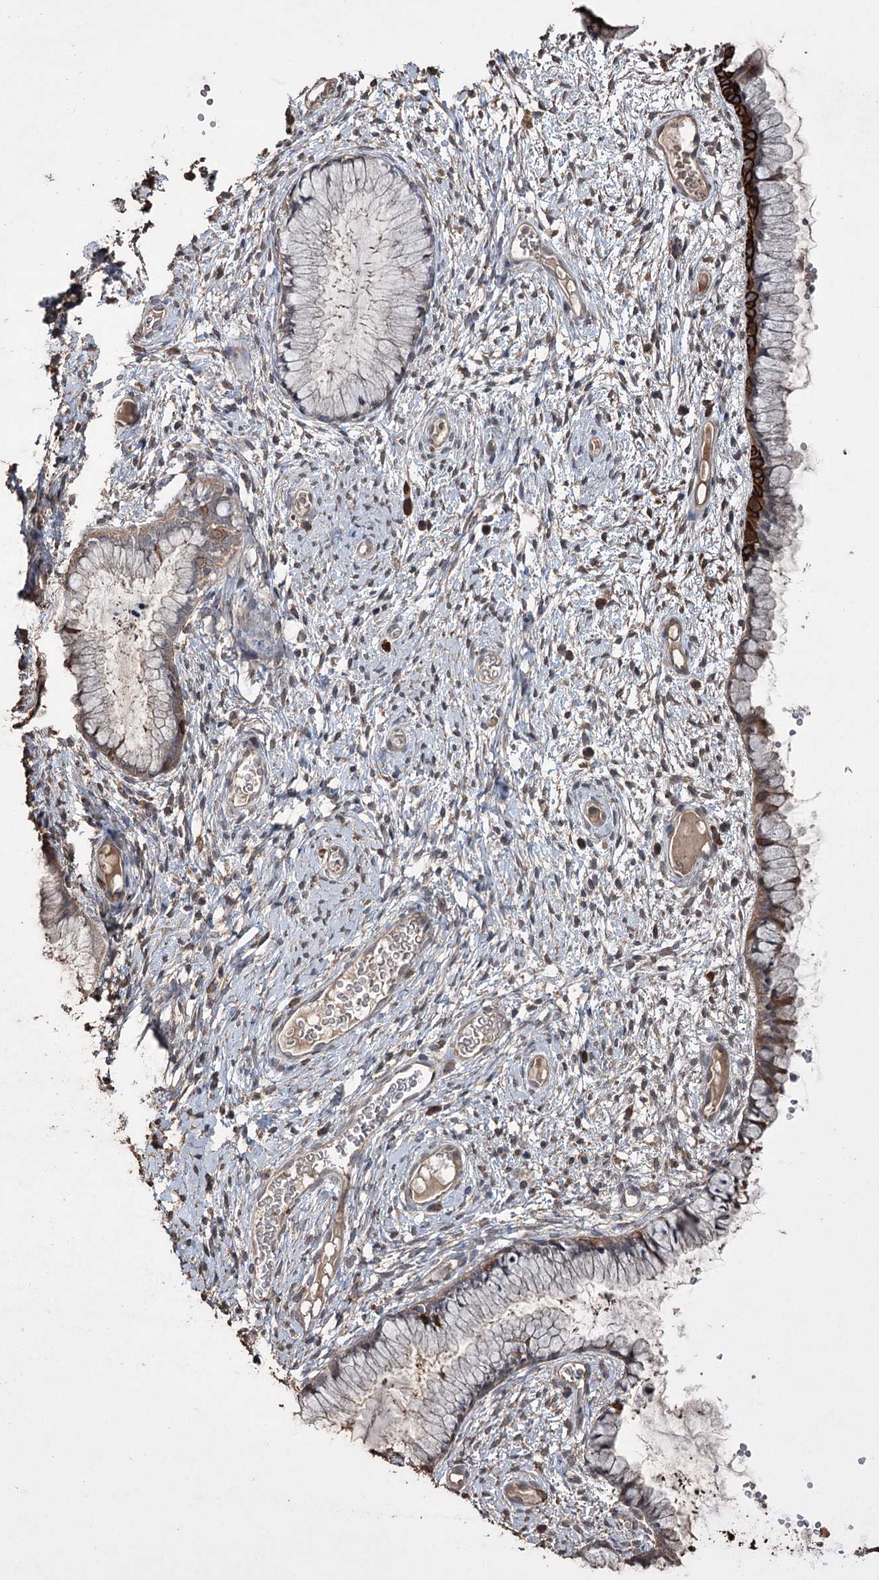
{"staining": {"intensity": "weak", "quantity": ">75%", "location": "cytoplasmic/membranous"}, "tissue": "cervix", "cell_type": "Glandular cells", "image_type": "normal", "snomed": [{"axis": "morphology", "description": "Normal tissue, NOS"}, {"axis": "topography", "description": "Cervix"}], "caption": "The immunohistochemical stain labels weak cytoplasmic/membranous positivity in glandular cells of normal cervix.", "gene": "ZNF662", "patient": {"sex": "female", "age": 42}}